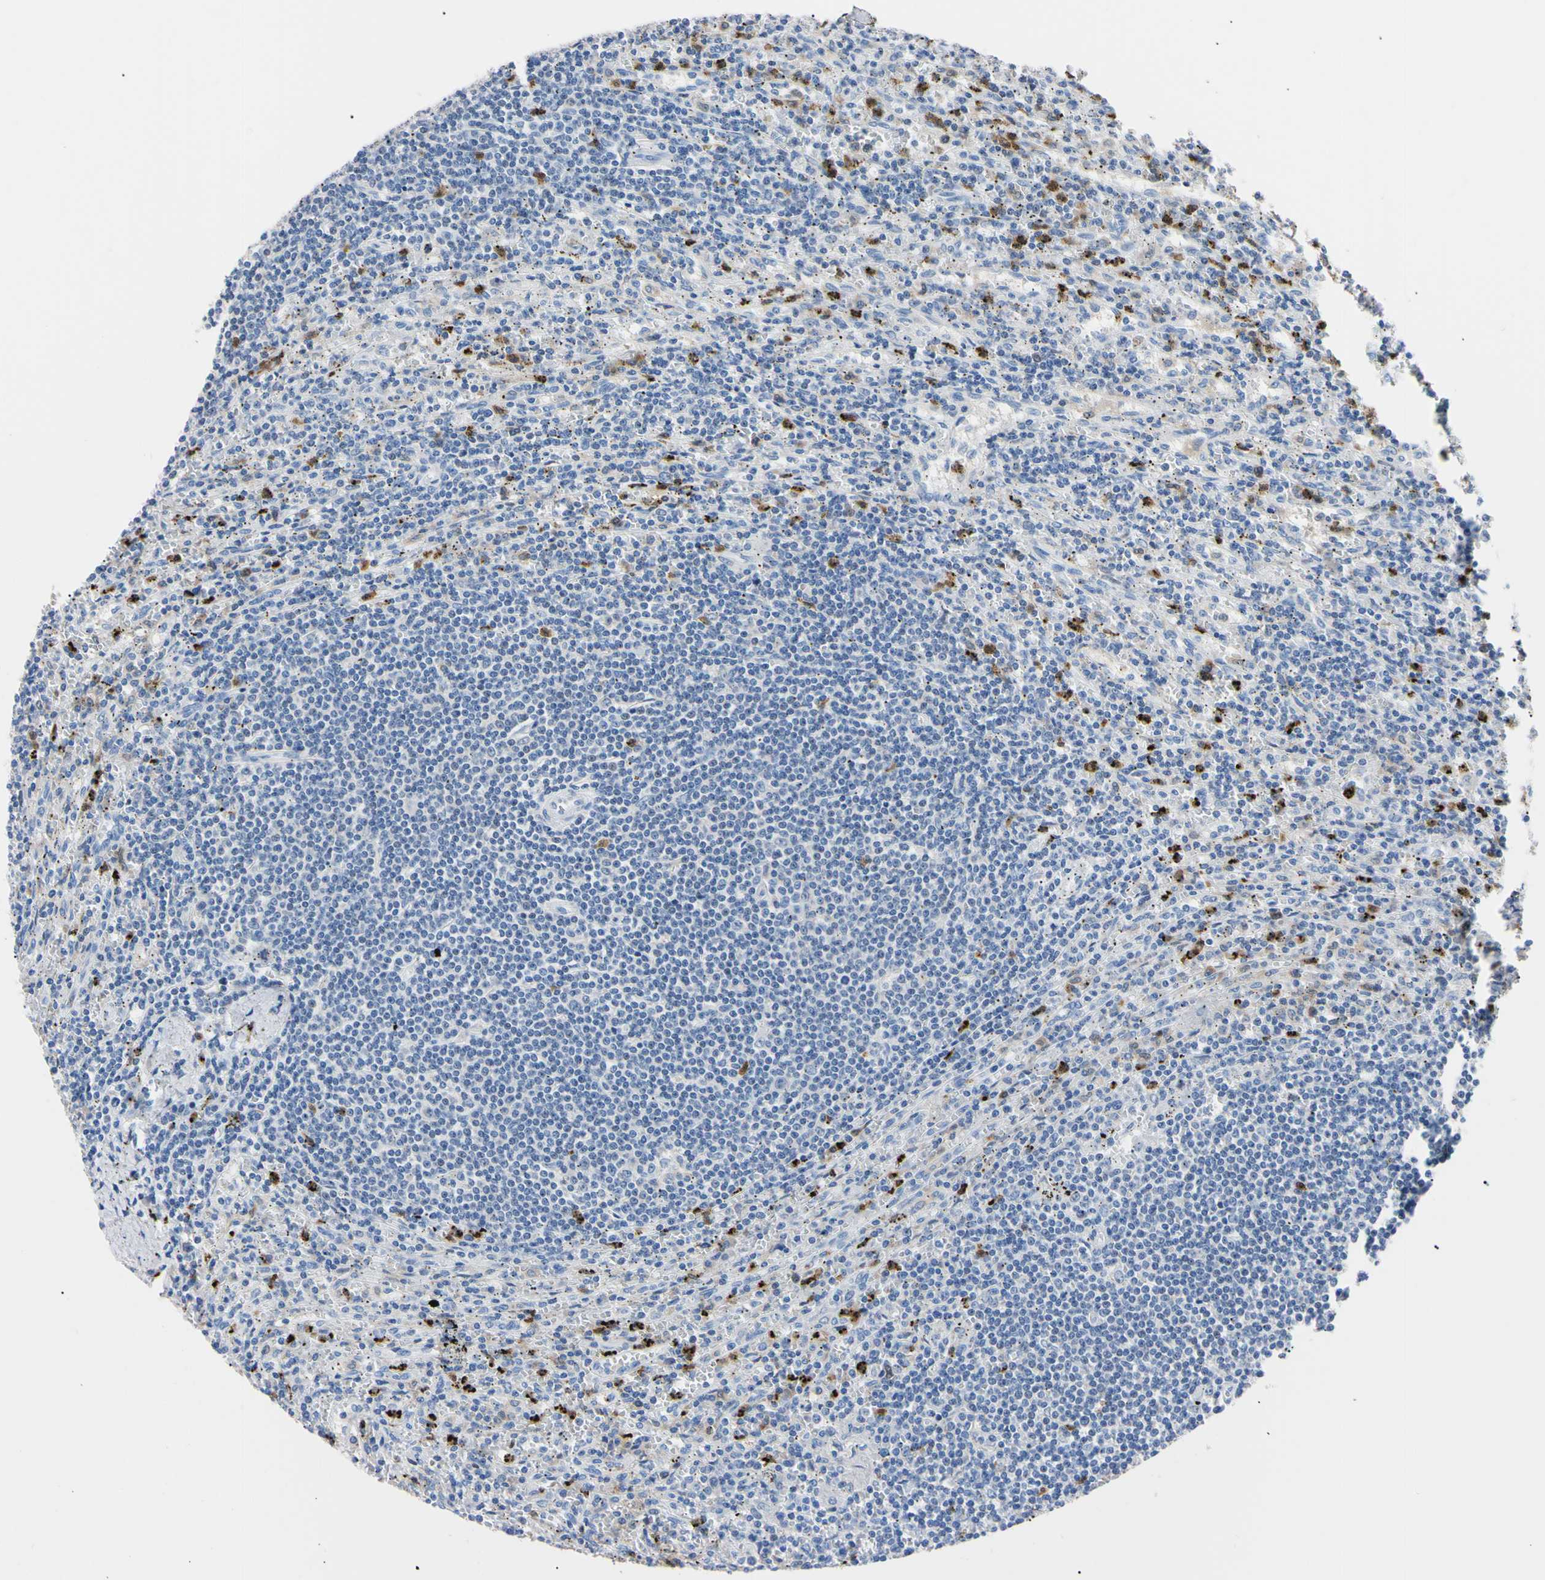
{"staining": {"intensity": "negative", "quantity": "none", "location": "none"}, "tissue": "lymphoma", "cell_type": "Tumor cells", "image_type": "cancer", "snomed": [{"axis": "morphology", "description": "Malignant lymphoma, non-Hodgkin's type, Low grade"}, {"axis": "topography", "description": "Spleen"}], "caption": "Immunohistochemistry histopathology image of human lymphoma stained for a protein (brown), which shows no staining in tumor cells.", "gene": "NCF4", "patient": {"sex": "male", "age": 76}}